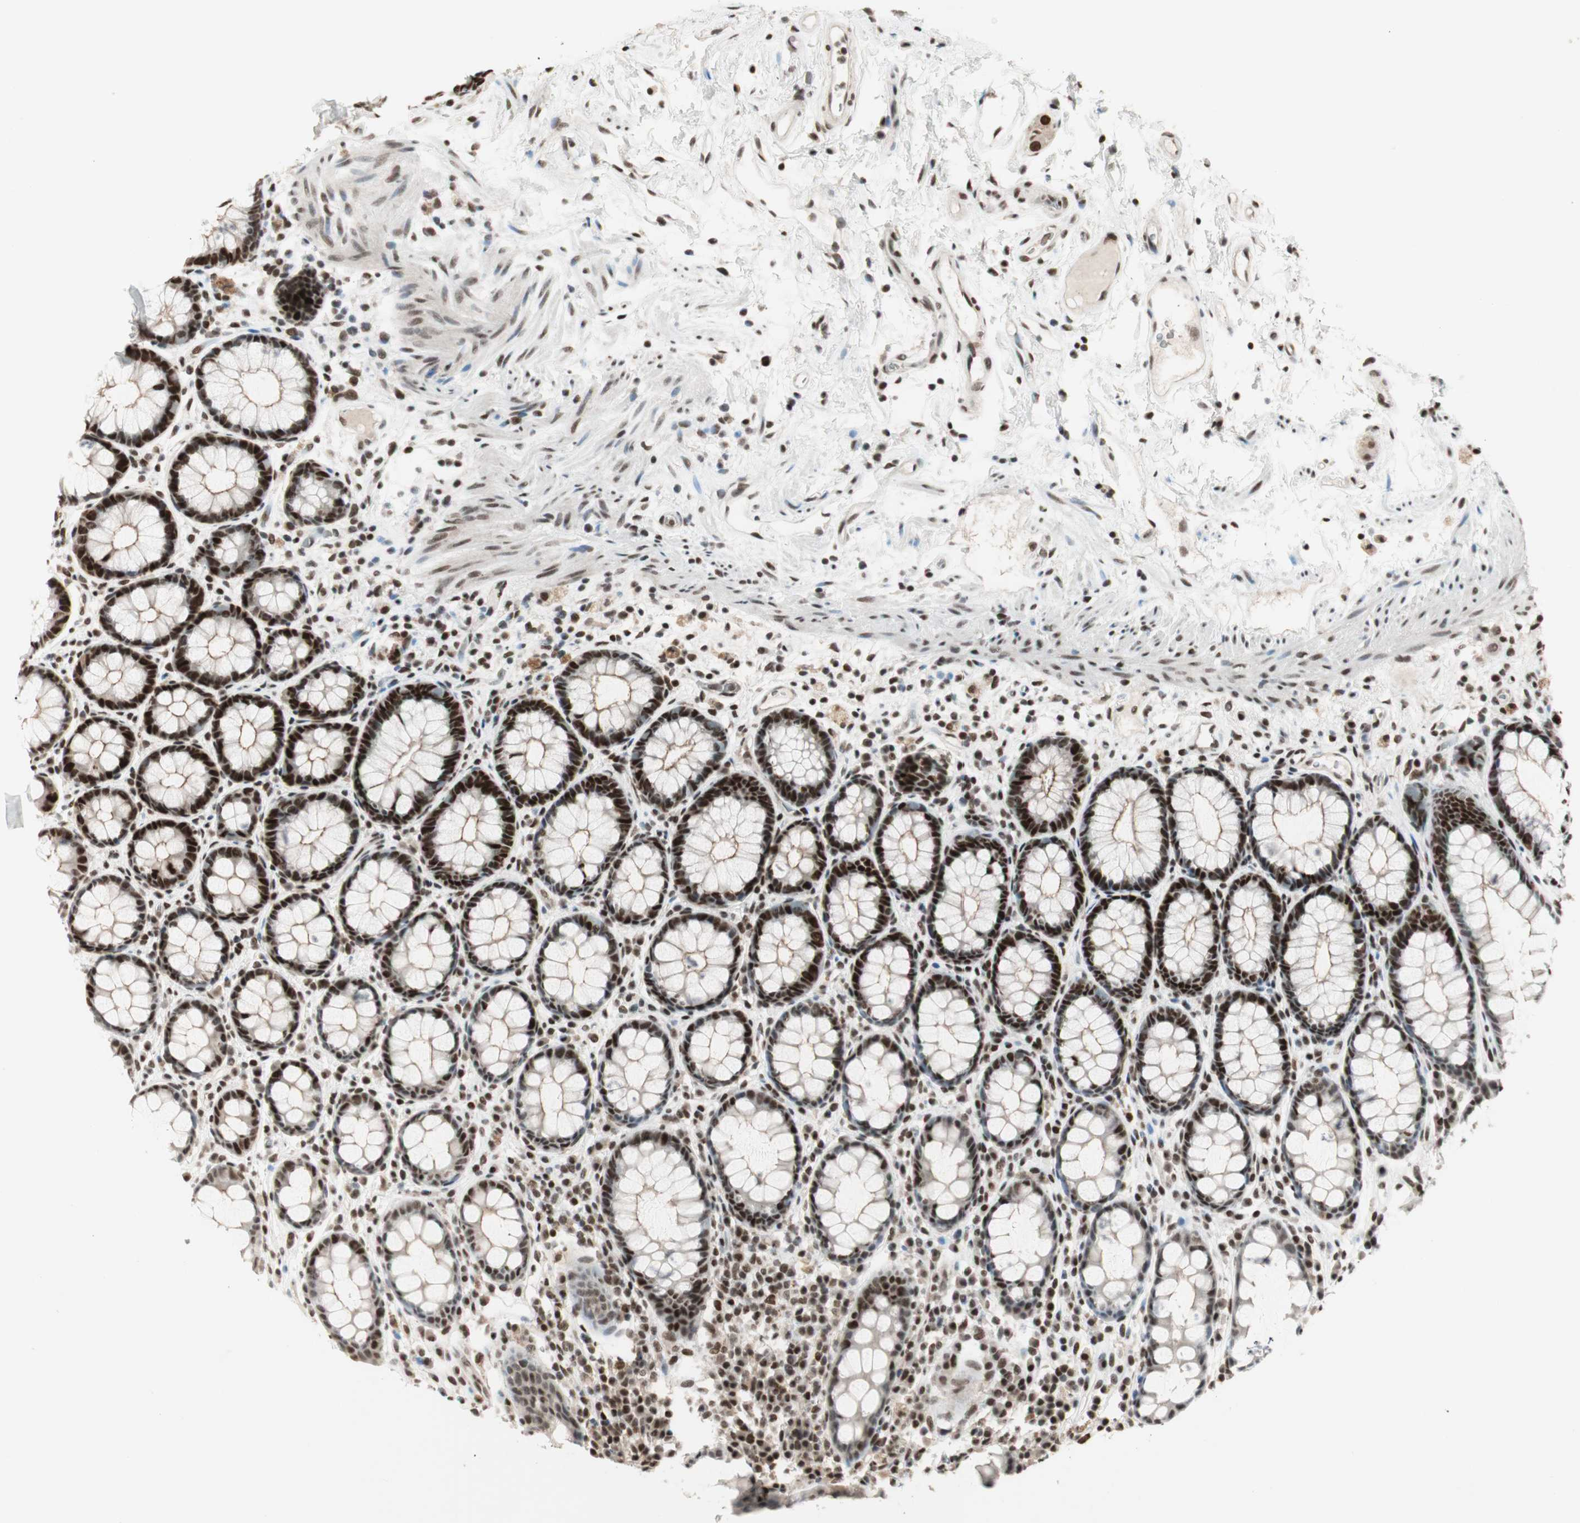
{"staining": {"intensity": "strong", "quantity": ">75%", "location": "cytoplasmic/membranous,nuclear"}, "tissue": "rectum", "cell_type": "Glandular cells", "image_type": "normal", "snomed": [{"axis": "morphology", "description": "Normal tissue, NOS"}, {"axis": "topography", "description": "Rectum"}], "caption": "Immunohistochemistry (DAB (3,3'-diaminobenzidine)) staining of unremarkable rectum exhibits strong cytoplasmic/membranous,nuclear protein positivity in about >75% of glandular cells. (brown staining indicates protein expression, while blue staining denotes nuclei).", "gene": "MDC1", "patient": {"sex": "male", "age": 92}}